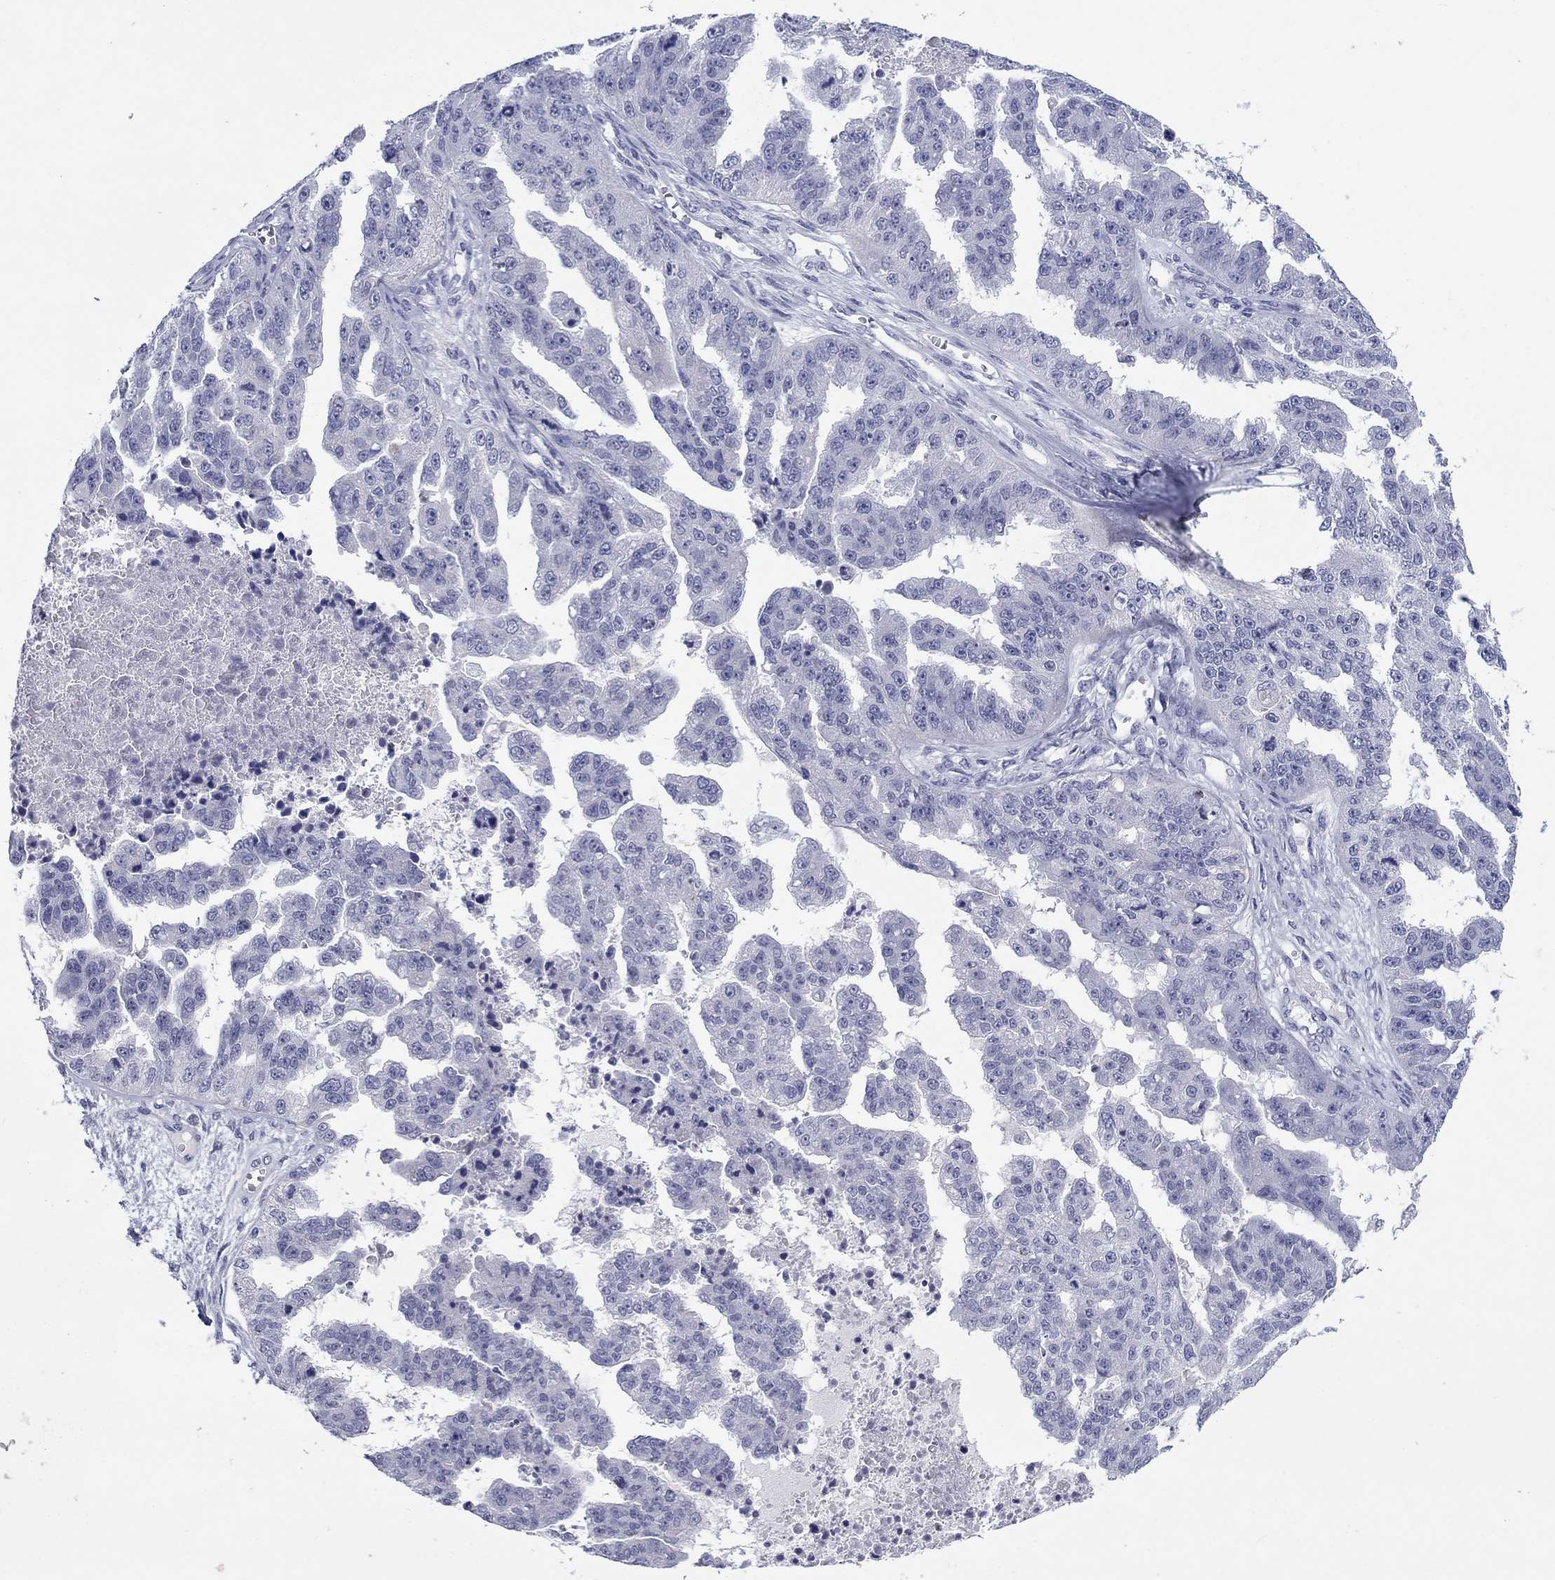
{"staining": {"intensity": "negative", "quantity": "none", "location": "none"}, "tissue": "ovarian cancer", "cell_type": "Tumor cells", "image_type": "cancer", "snomed": [{"axis": "morphology", "description": "Cystadenocarcinoma, serous, NOS"}, {"axis": "topography", "description": "Ovary"}], "caption": "An IHC image of ovarian serous cystadenocarcinoma is shown. There is no staining in tumor cells of ovarian serous cystadenocarcinoma.", "gene": "TCFL5", "patient": {"sex": "female", "age": 58}}